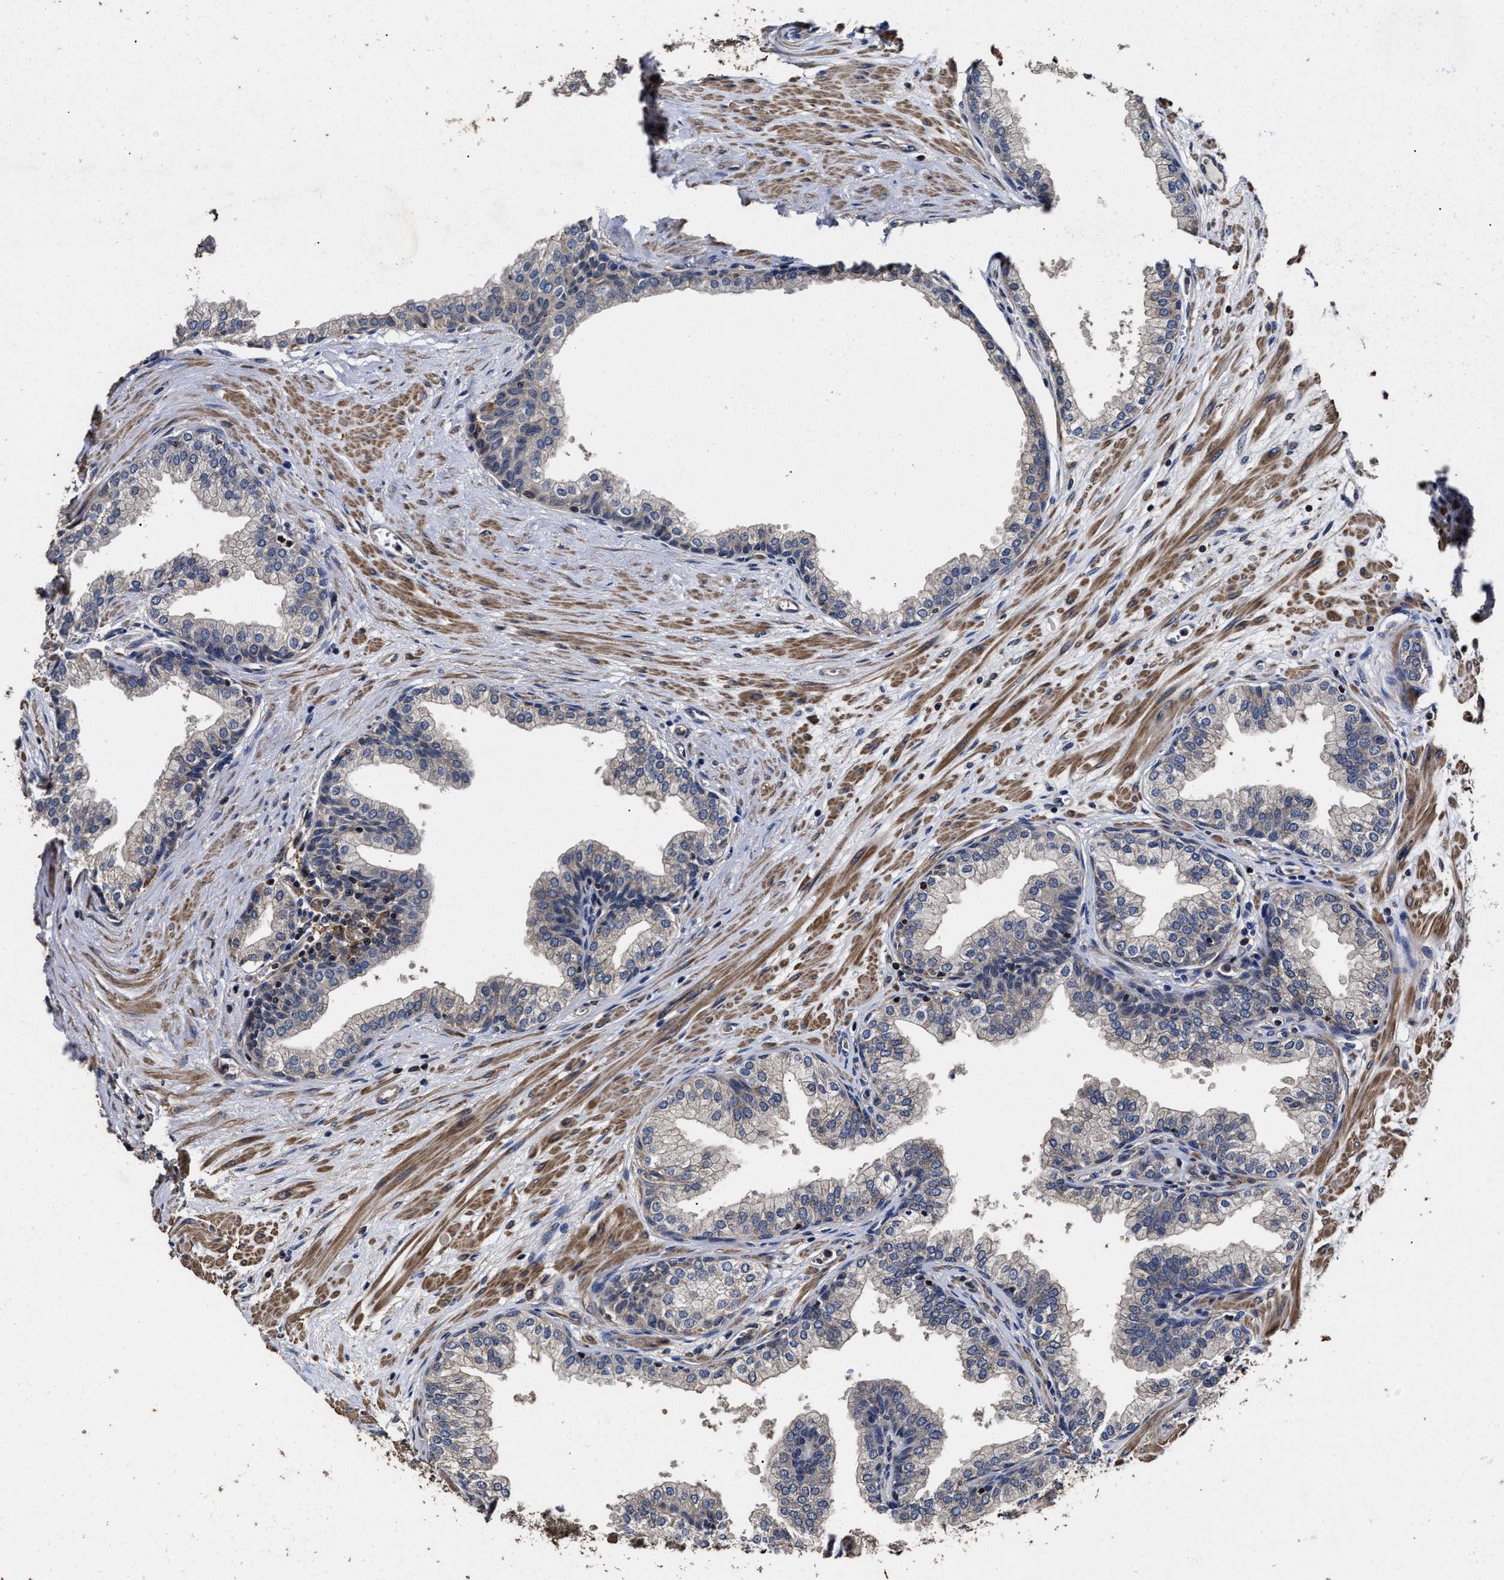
{"staining": {"intensity": "moderate", "quantity": "25%-75%", "location": "cytoplasmic/membranous"}, "tissue": "prostate", "cell_type": "Glandular cells", "image_type": "normal", "snomed": [{"axis": "morphology", "description": "Normal tissue, NOS"}, {"axis": "morphology", "description": "Urothelial carcinoma, Low grade"}, {"axis": "topography", "description": "Urinary bladder"}, {"axis": "topography", "description": "Prostate"}], "caption": "An image showing moderate cytoplasmic/membranous positivity in about 25%-75% of glandular cells in normal prostate, as visualized by brown immunohistochemical staining.", "gene": "AVEN", "patient": {"sex": "male", "age": 60}}